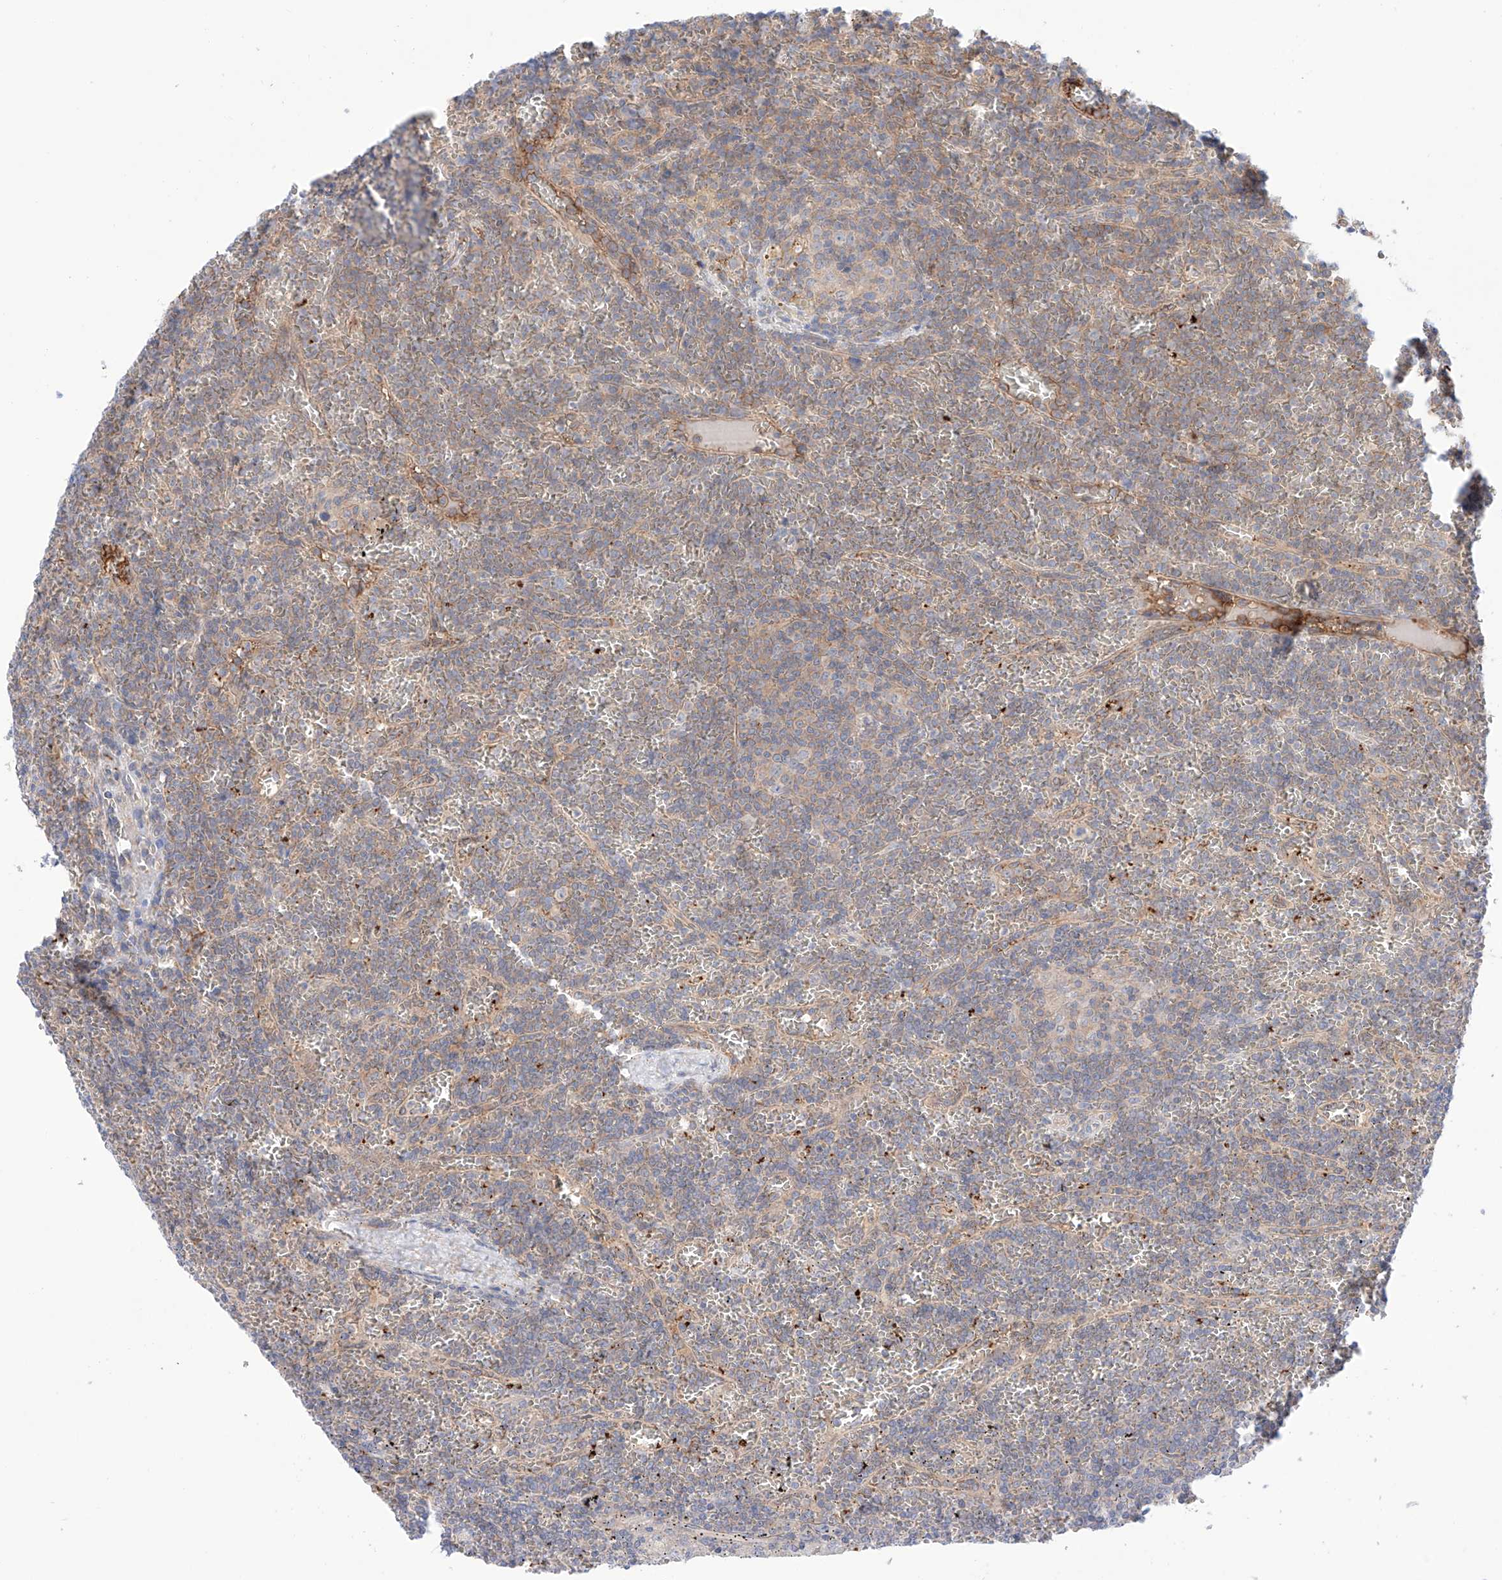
{"staining": {"intensity": "weak", "quantity": "25%-75%", "location": "cytoplasmic/membranous"}, "tissue": "lymphoma", "cell_type": "Tumor cells", "image_type": "cancer", "snomed": [{"axis": "morphology", "description": "Malignant lymphoma, non-Hodgkin's type, Low grade"}, {"axis": "topography", "description": "Spleen"}], "caption": "Immunohistochemical staining of human lymphoma displays weak cytoplasmic/membranous protein expression in approximately 25%-75% of tumor cells.", "gene": "PGGT1B", "patient": {"sex": "female", "age": 19}}